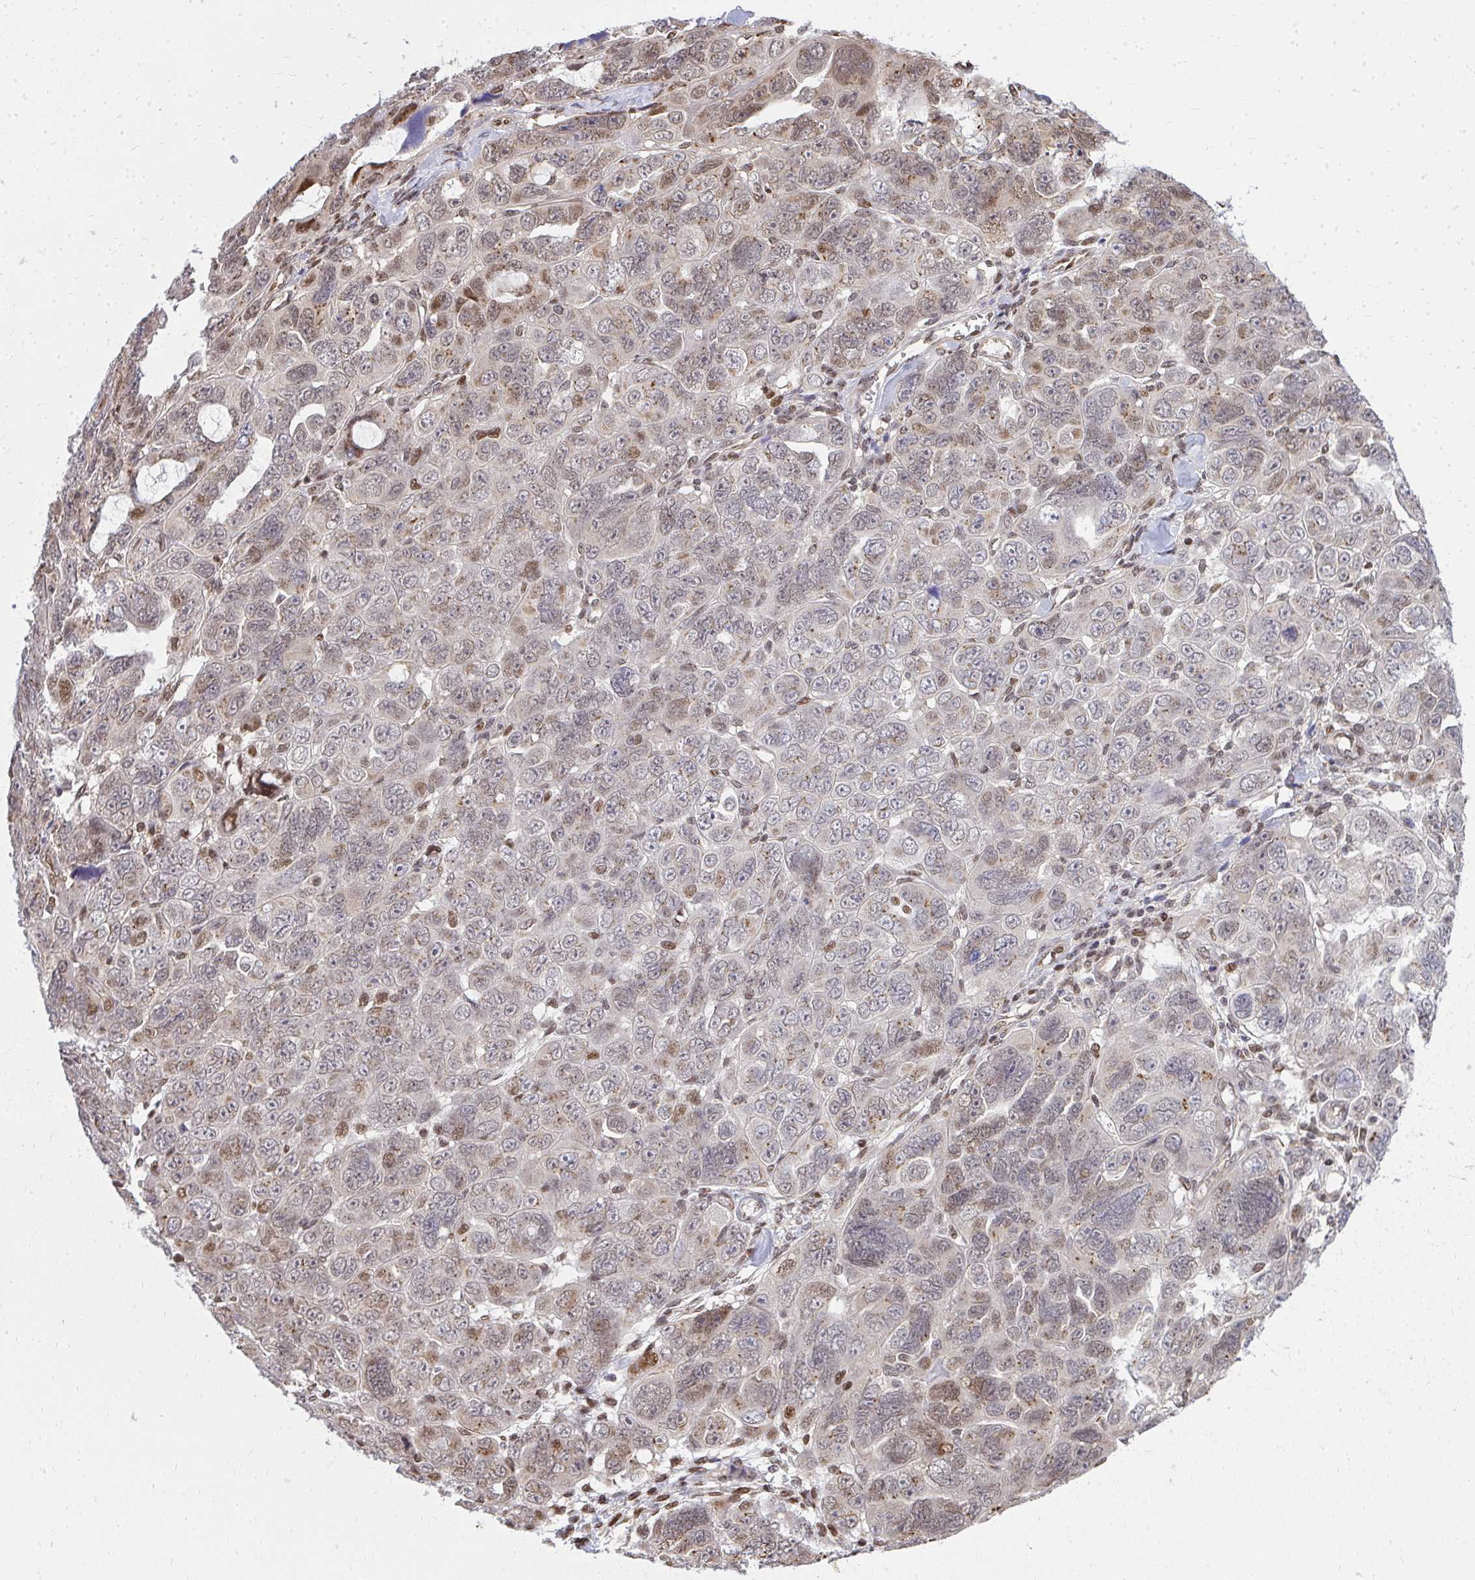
{"staining": {"intensity": "moderate", "quantity": "25%-75%", "location": "nuclear"}, "tissue": "ovarian cancer", "cell_type": "Tumor cells", "image_type": "cancer", "snomed": [{"axis": "morphology", "description": "Cystadenocarcinoma, serous, NOS"}, {"axis": "topography", "description": "Ovary"}], "caption": "Human ovarian serous cystadenocarcinoma stained with a brown dye reveals moderate nuclear positive positivity in approximately 25%-75% of tumor cells.", "gene": "PIGY", "patient": {"sex": "female", "age": 63}}